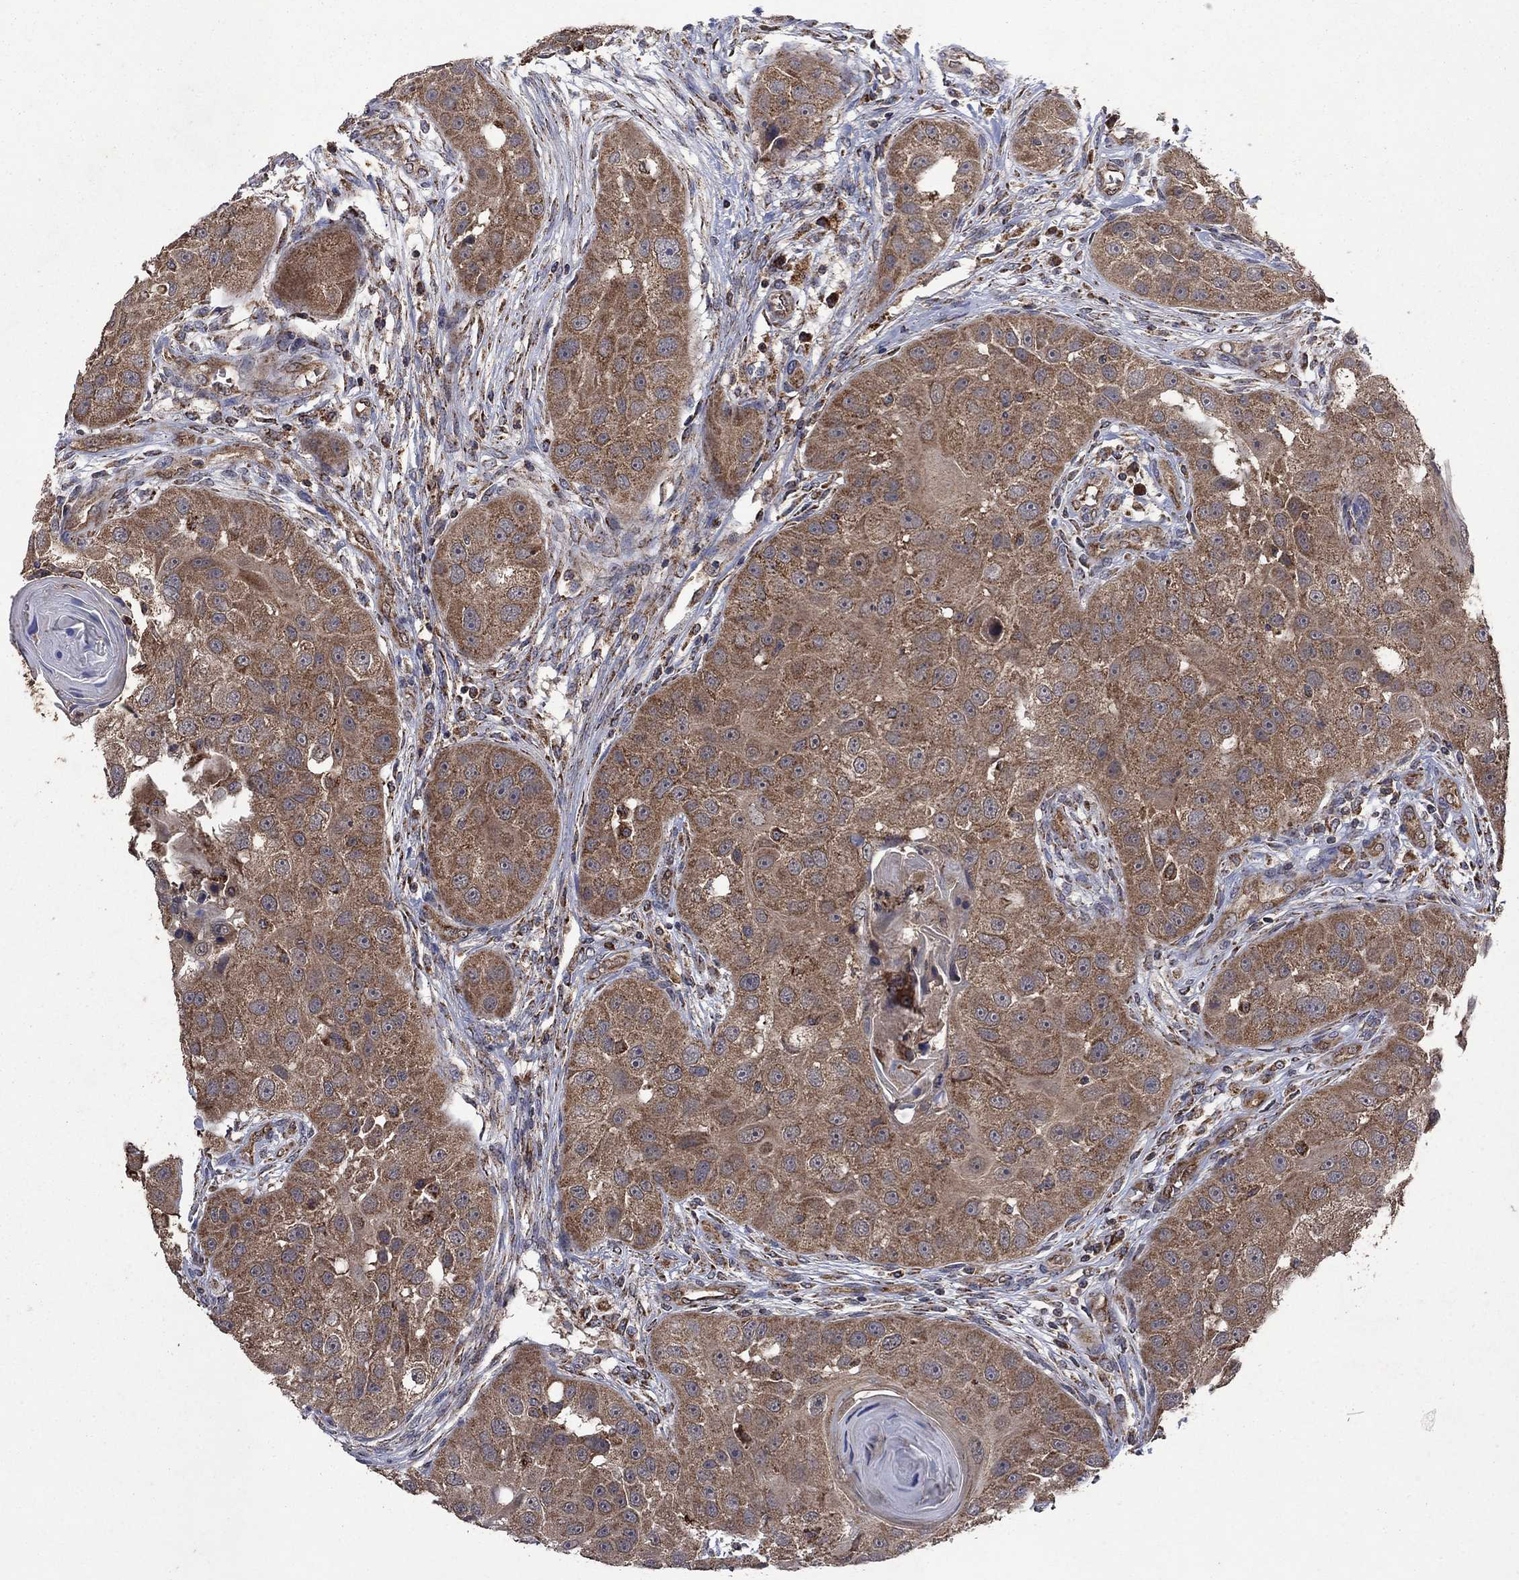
{"staining": {"intensity": "moderate", "quantity": ">75%", "location": "cytoplasmic/membranous"}, "tissue": "head and neck cancer", "cell_type": "Tumor cells", "image_type": "cancer", "snomed": [{"axis": "morphology", "description": "Normal tissue, NOS"}, {"axis": "morphology", "description": "Squamous cell carcinoma, NOS"}, {"axis": "topography", "description": "Skeletal muscle"}, {"axis": "topography", "description": "Head-Neck"}], "caption": "An image of head and neck squamous cell carcinoma stained for a protein shows moderate cytoplasmic/membranous brown staining in tumor cells.", "gene": "DPH1", "patient": {"sex": "male", "age": 51}}